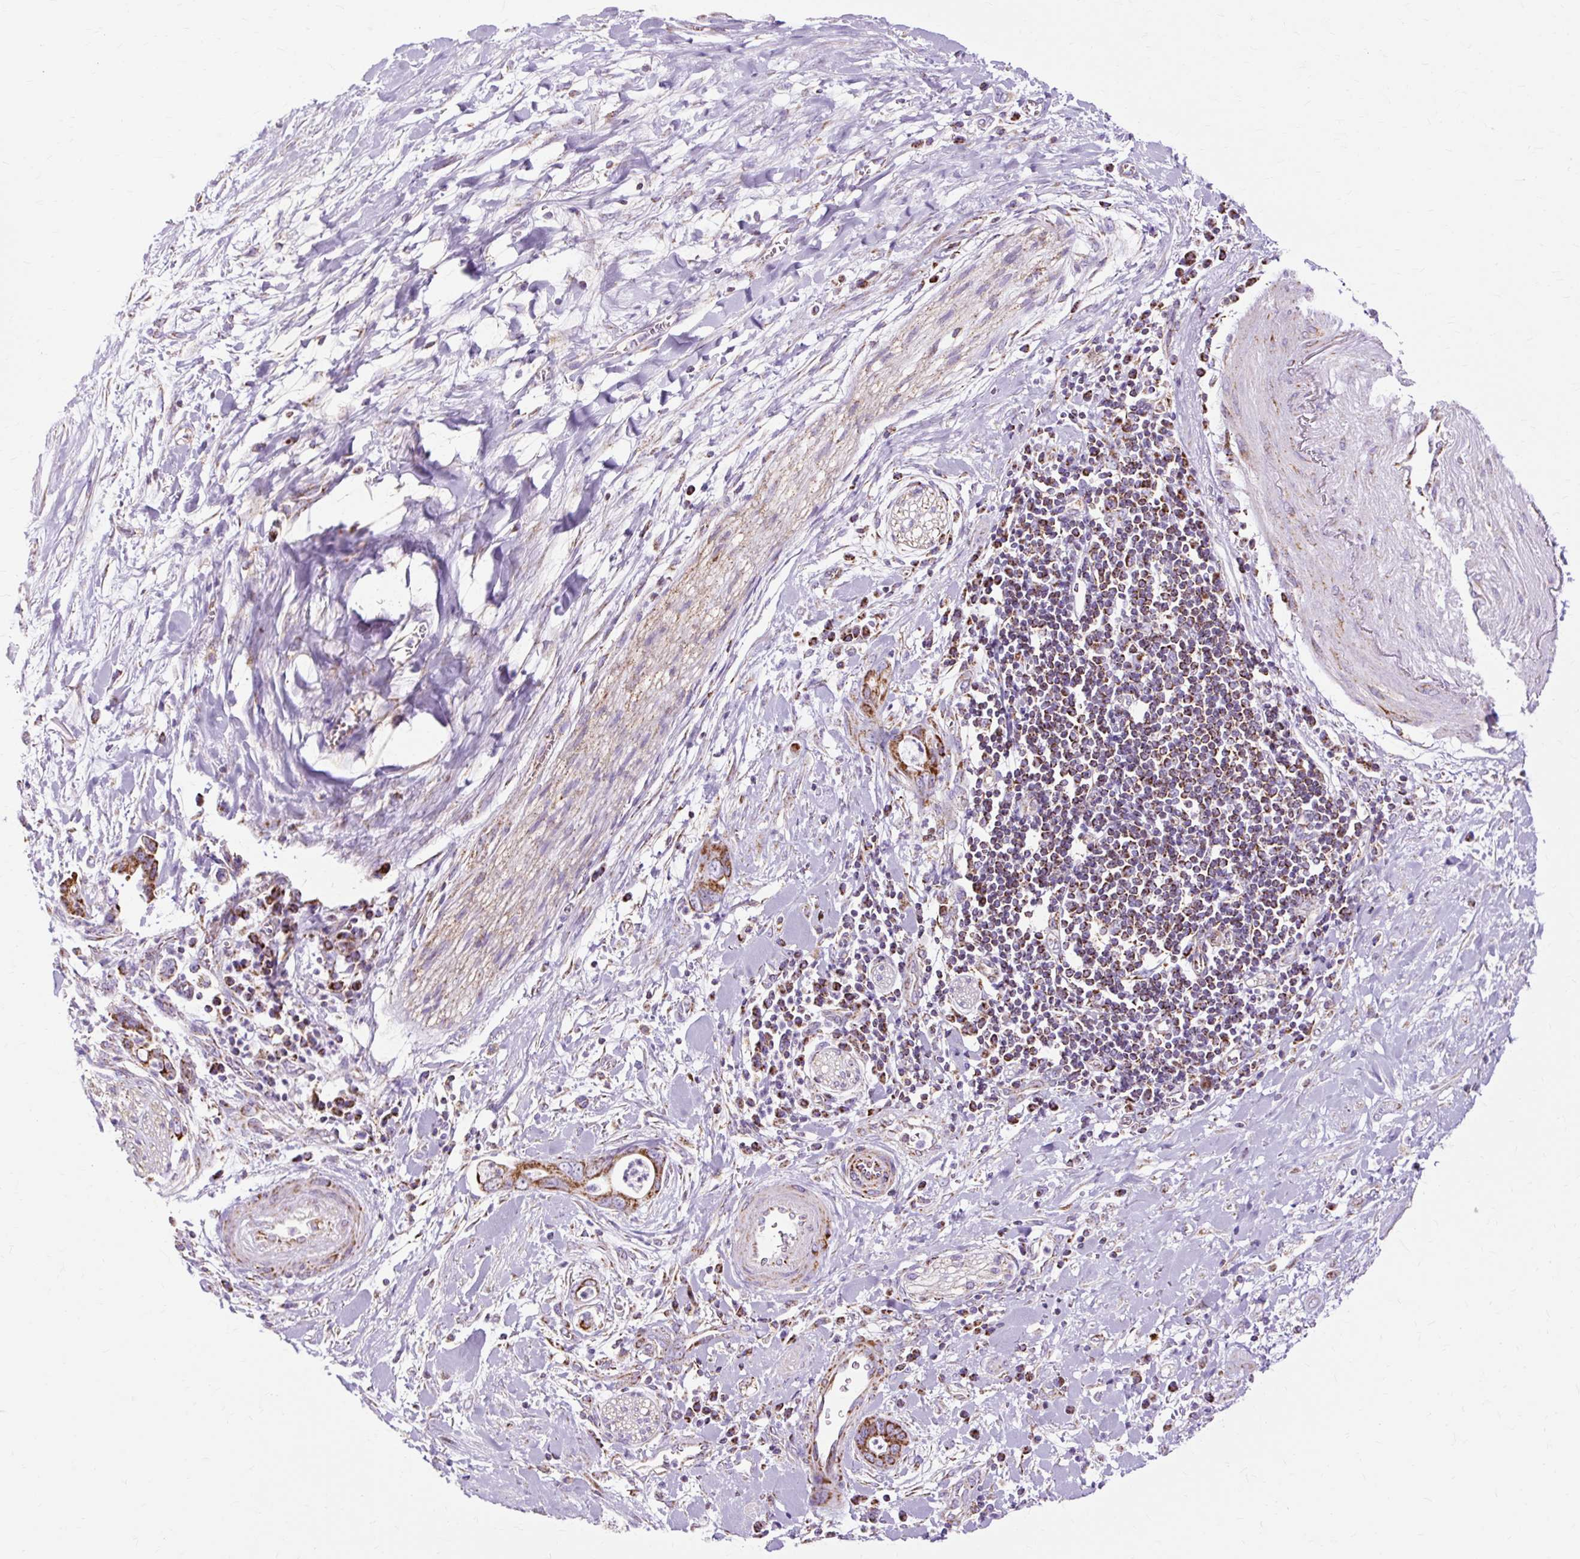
{"staining": {"intensity": "strong", "quantity": ">75%", "location": "cytoplasmic/membranous"}, "tissue": "pancreatic cancer", "cell_type": "Tumor cells", "image_type": "cancer", "snomed": [{"axis": "morphology", "description": "Adenocarcinoma, NOS"}, {"axis": "topography", "description": "Pancreas"}], "caption": "Tumor cells demonstrate high levels of strong cytoplasmic/membranous positivity in approximately >75% of cells in human adenocarcinoma (pancreatic).", "gene": "DLAT", "patient": {"sex": "male", "age": 75}}